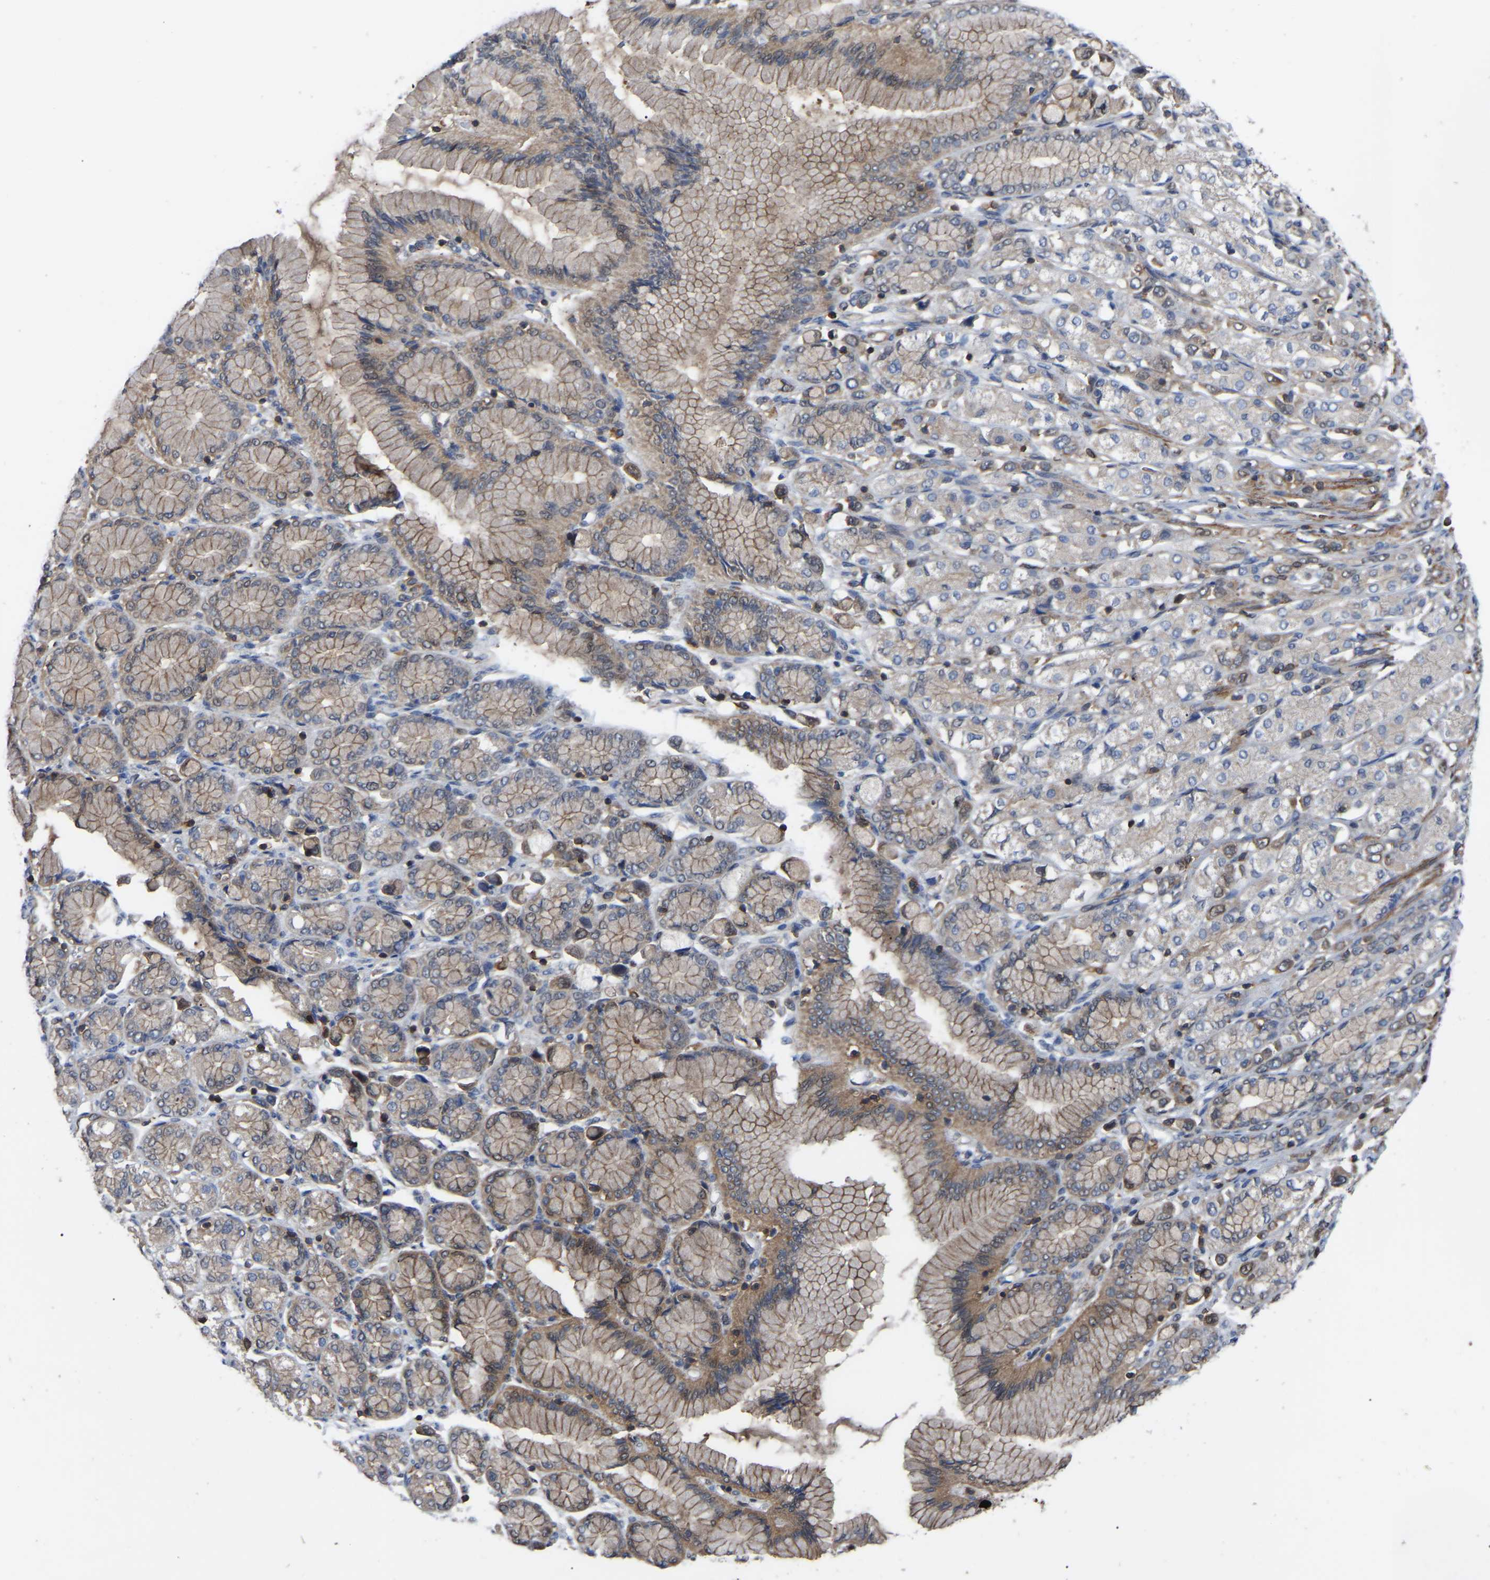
{"staining": {"intensity": "weak", "quantity": ">75%", "location": "cytoplasmic/membranous"}, "tissue": "stomach cancer", "cell_type": "Tumor cells", "image_type": "cancer", "snomed": [{"axis": "morphology", "description": "Adenocarcinoma, NOS"}, {"axis": "topography", "description": "Stomach"}], "caption": "Protein positivity by immunohistochemistry (IHC) displays weak cytoplasmic/membranous expression in approximately >75% of tumor cells in stomach adenocarcinoma.", "gene": "CIT", "patient": {"sex": "female", "age": 65}}